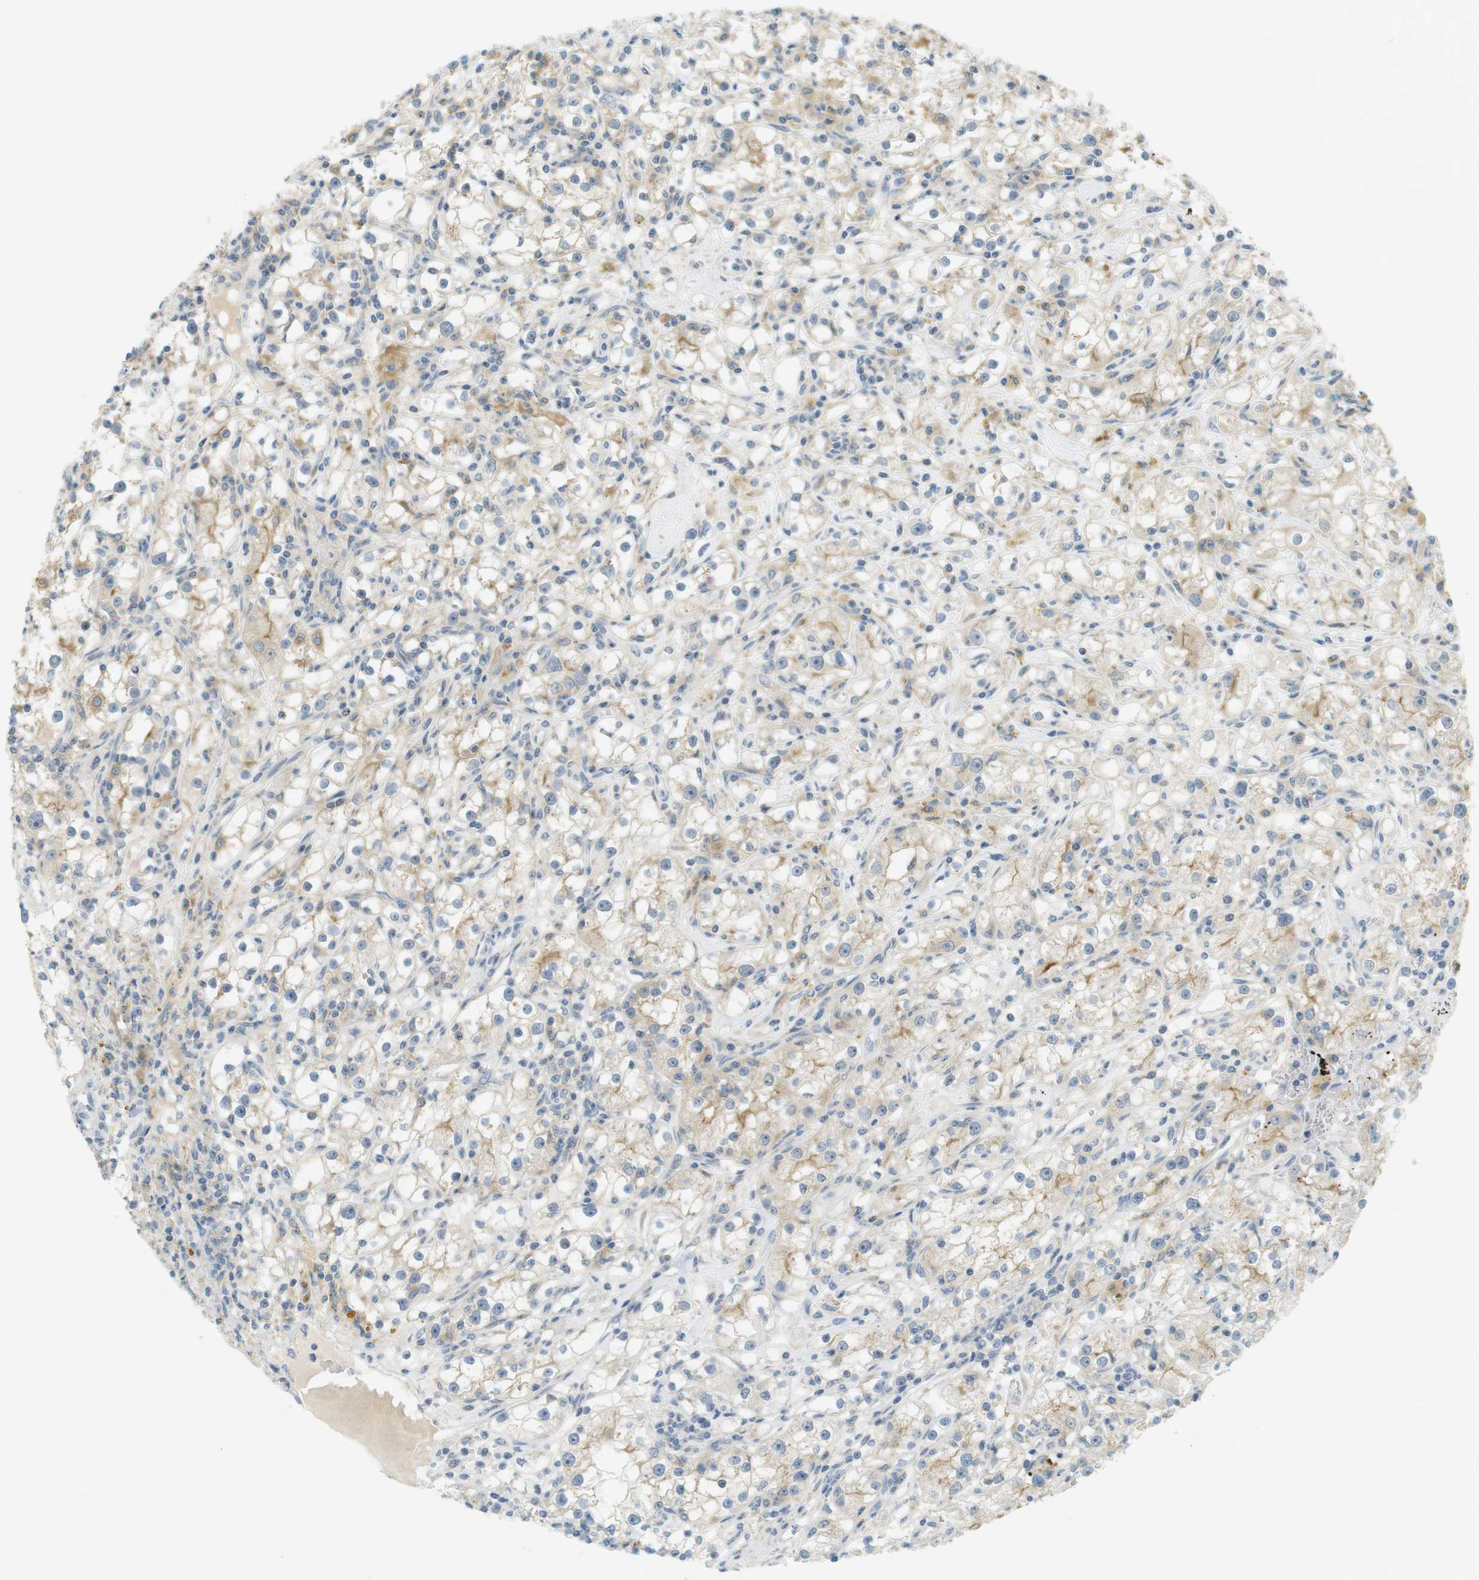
{"staining": {"intensity": "weak", "quantity": "25%-75%", "location": "cytoplasmic/membranous"}, "tissue": "renal cancer", "cell_type": "Tumor cells", "image_type": "cancer", "snomed": [{"axis": "morphology", "description": "Adenocarcinoma, NOS"}, {"axis": "topography", "description": "Kidney"}], "caption": "Tumor cells display low levels of weak cytoplasmic/membranous staining in about 25%-75% of cells in human adenocarcinoma (renal).", "gene": "CLRN3", "patient": {"sex": "male", "age": 56}}